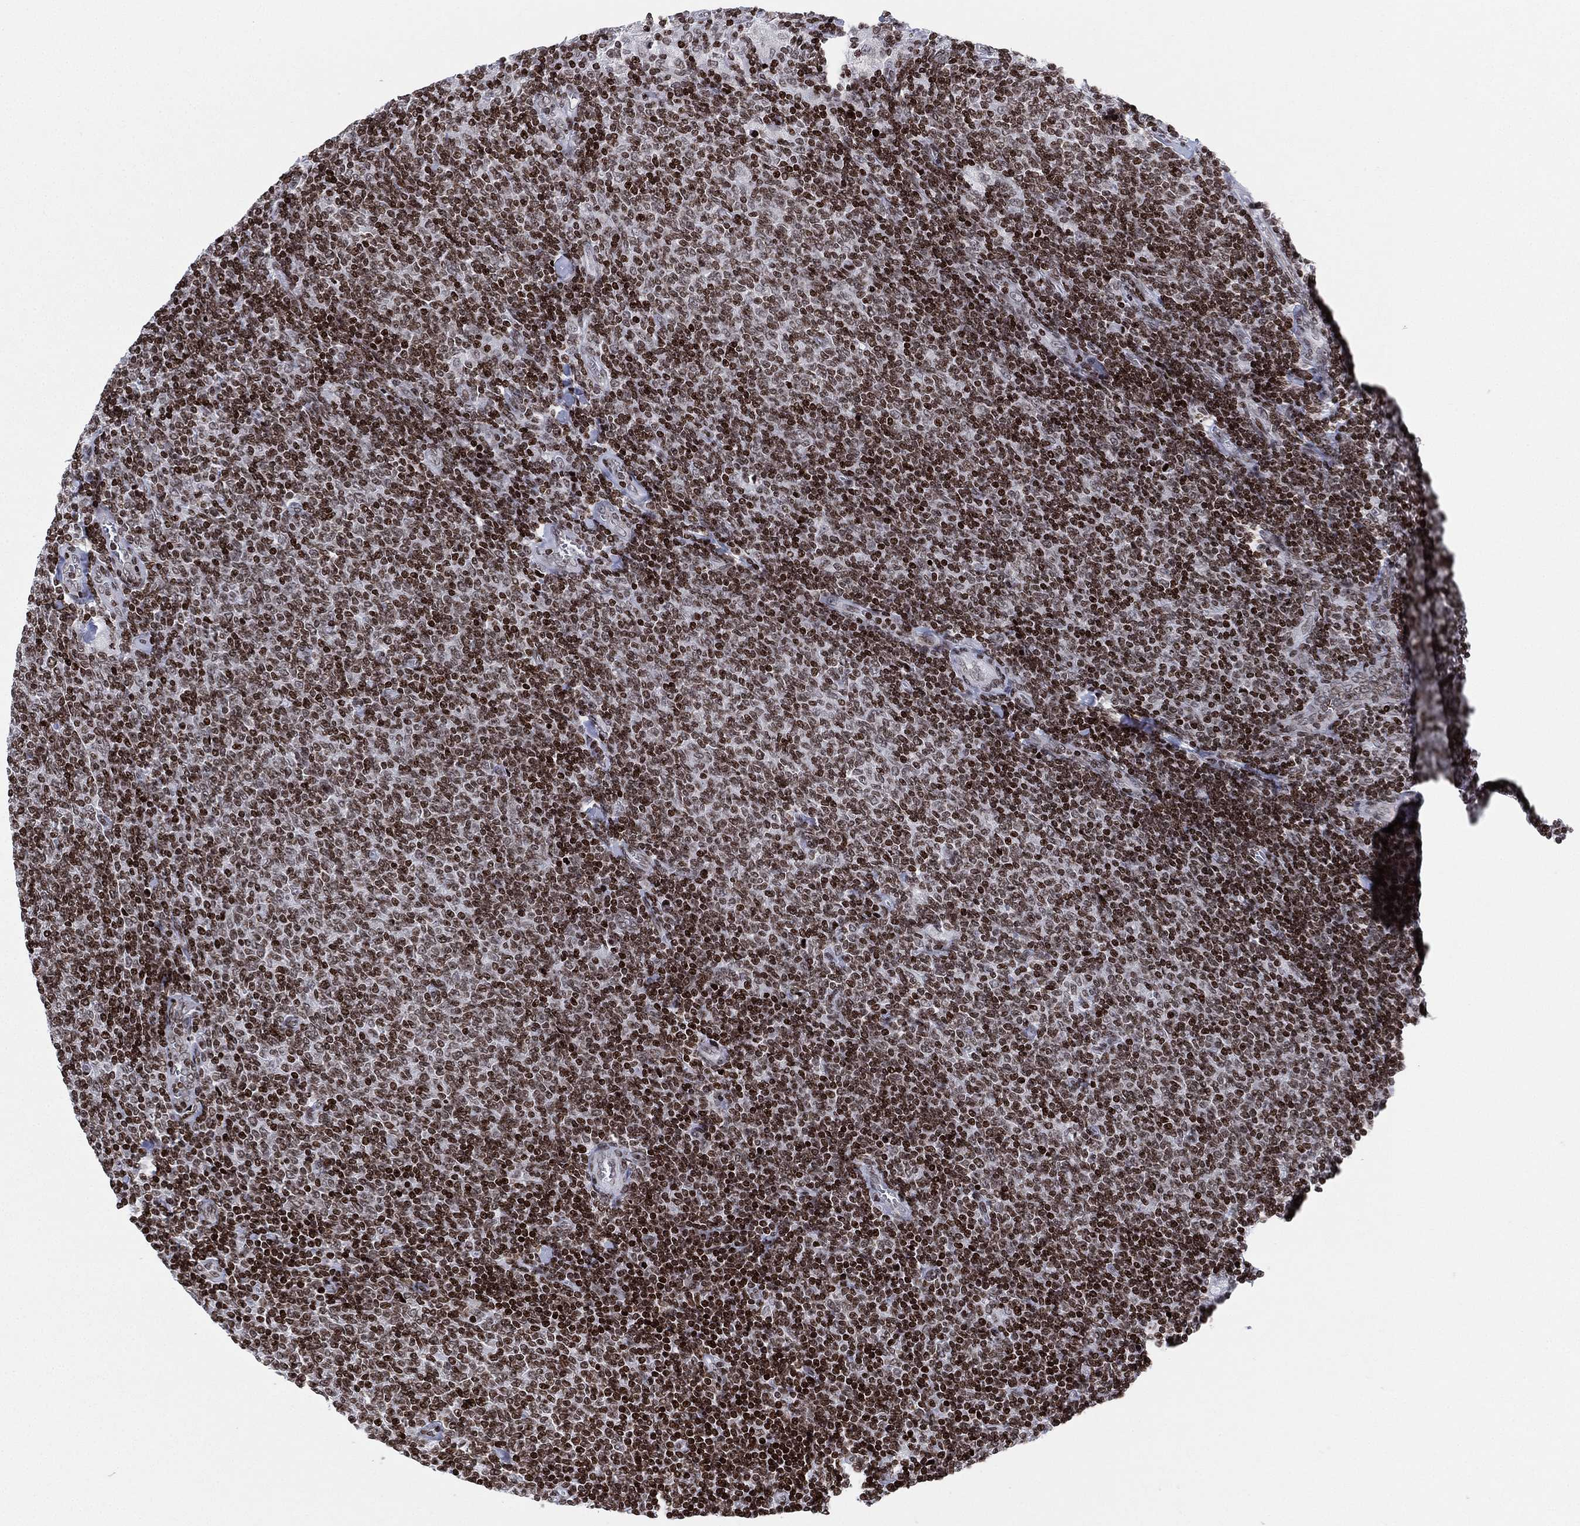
{"staining": {"intensity": "strong", "quantity": "25%-75%", "location": "nuclear"}, "tissue": "lymphoma", "cell_type": "Tumor cells", "image_type": "cancer", "snomed": [{"axis": "morphology", "description": "Malignant lymphoma, non-Hodgkin's type, Low grade"}, {"axis": "topography", "description": "Lymph node"}], "caption": "Immunohistochemical staining of human low-grade malignant lymphoma, non-Hodgkin's type exhibits high levels of strong nuclear protein positivity in about 25%-75% of tumor cells.", "gene": "MFSD14A", "patient": {"sex": "male", "age": 52}}